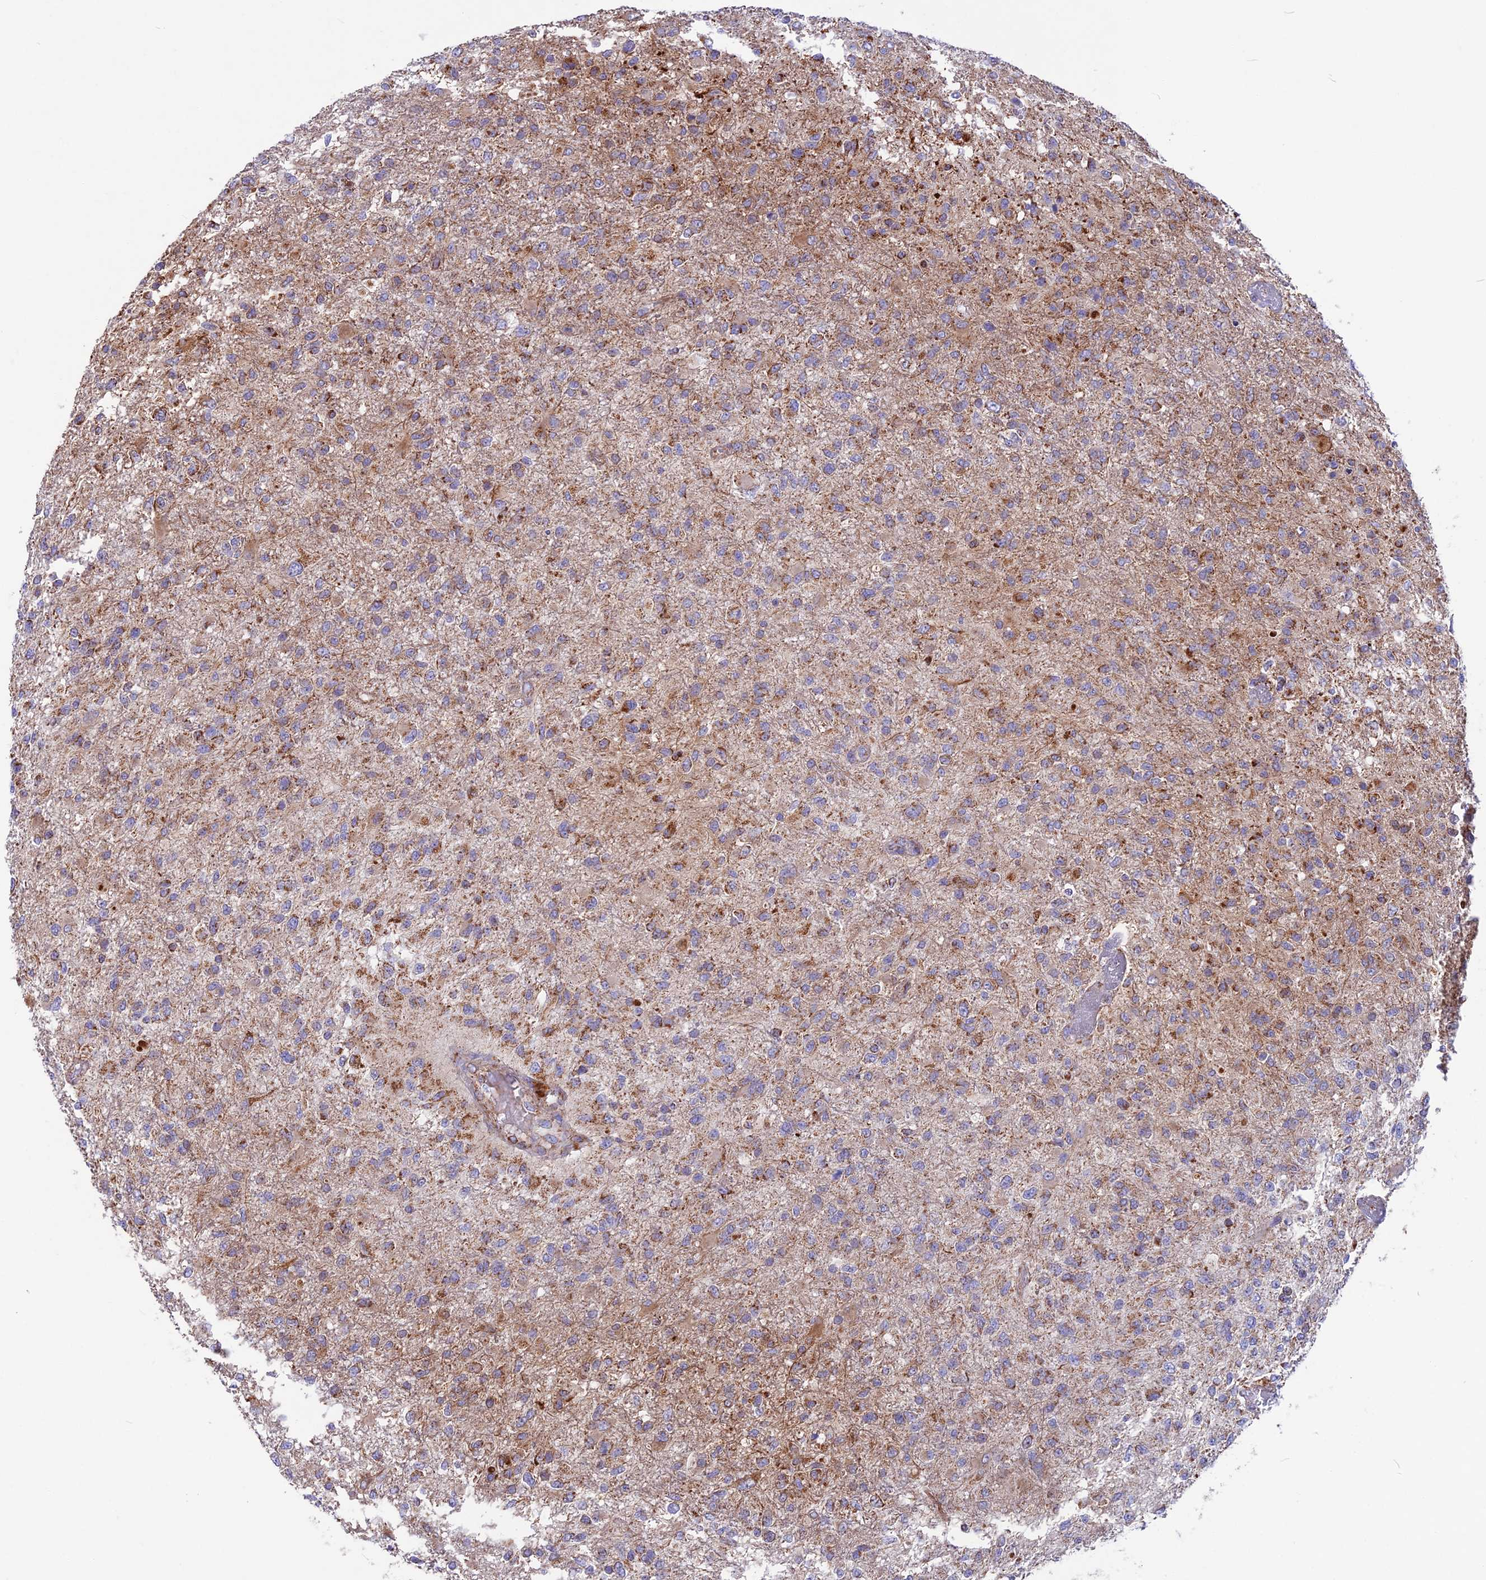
{"staining": {"intensity": "moderate", "quantity": "<25%", "location": "cytoplasmic/membranous"}, "tissue": "glioma", "cell_type": "Tumor cells", "image_type": "cancer", "snomed": [{"axis": "morphology", "description": "Glioma, malignant, High grade"}, {"axis": "topography", "description": "Brain"}], "caption": "Glioma stained for a protein (brown) reveals moderate cytoplasmic/membranous positive staining in approximately <25% of tumor cells.", "gene": "CS", "patient": {"sex": "female", "age": 74}}